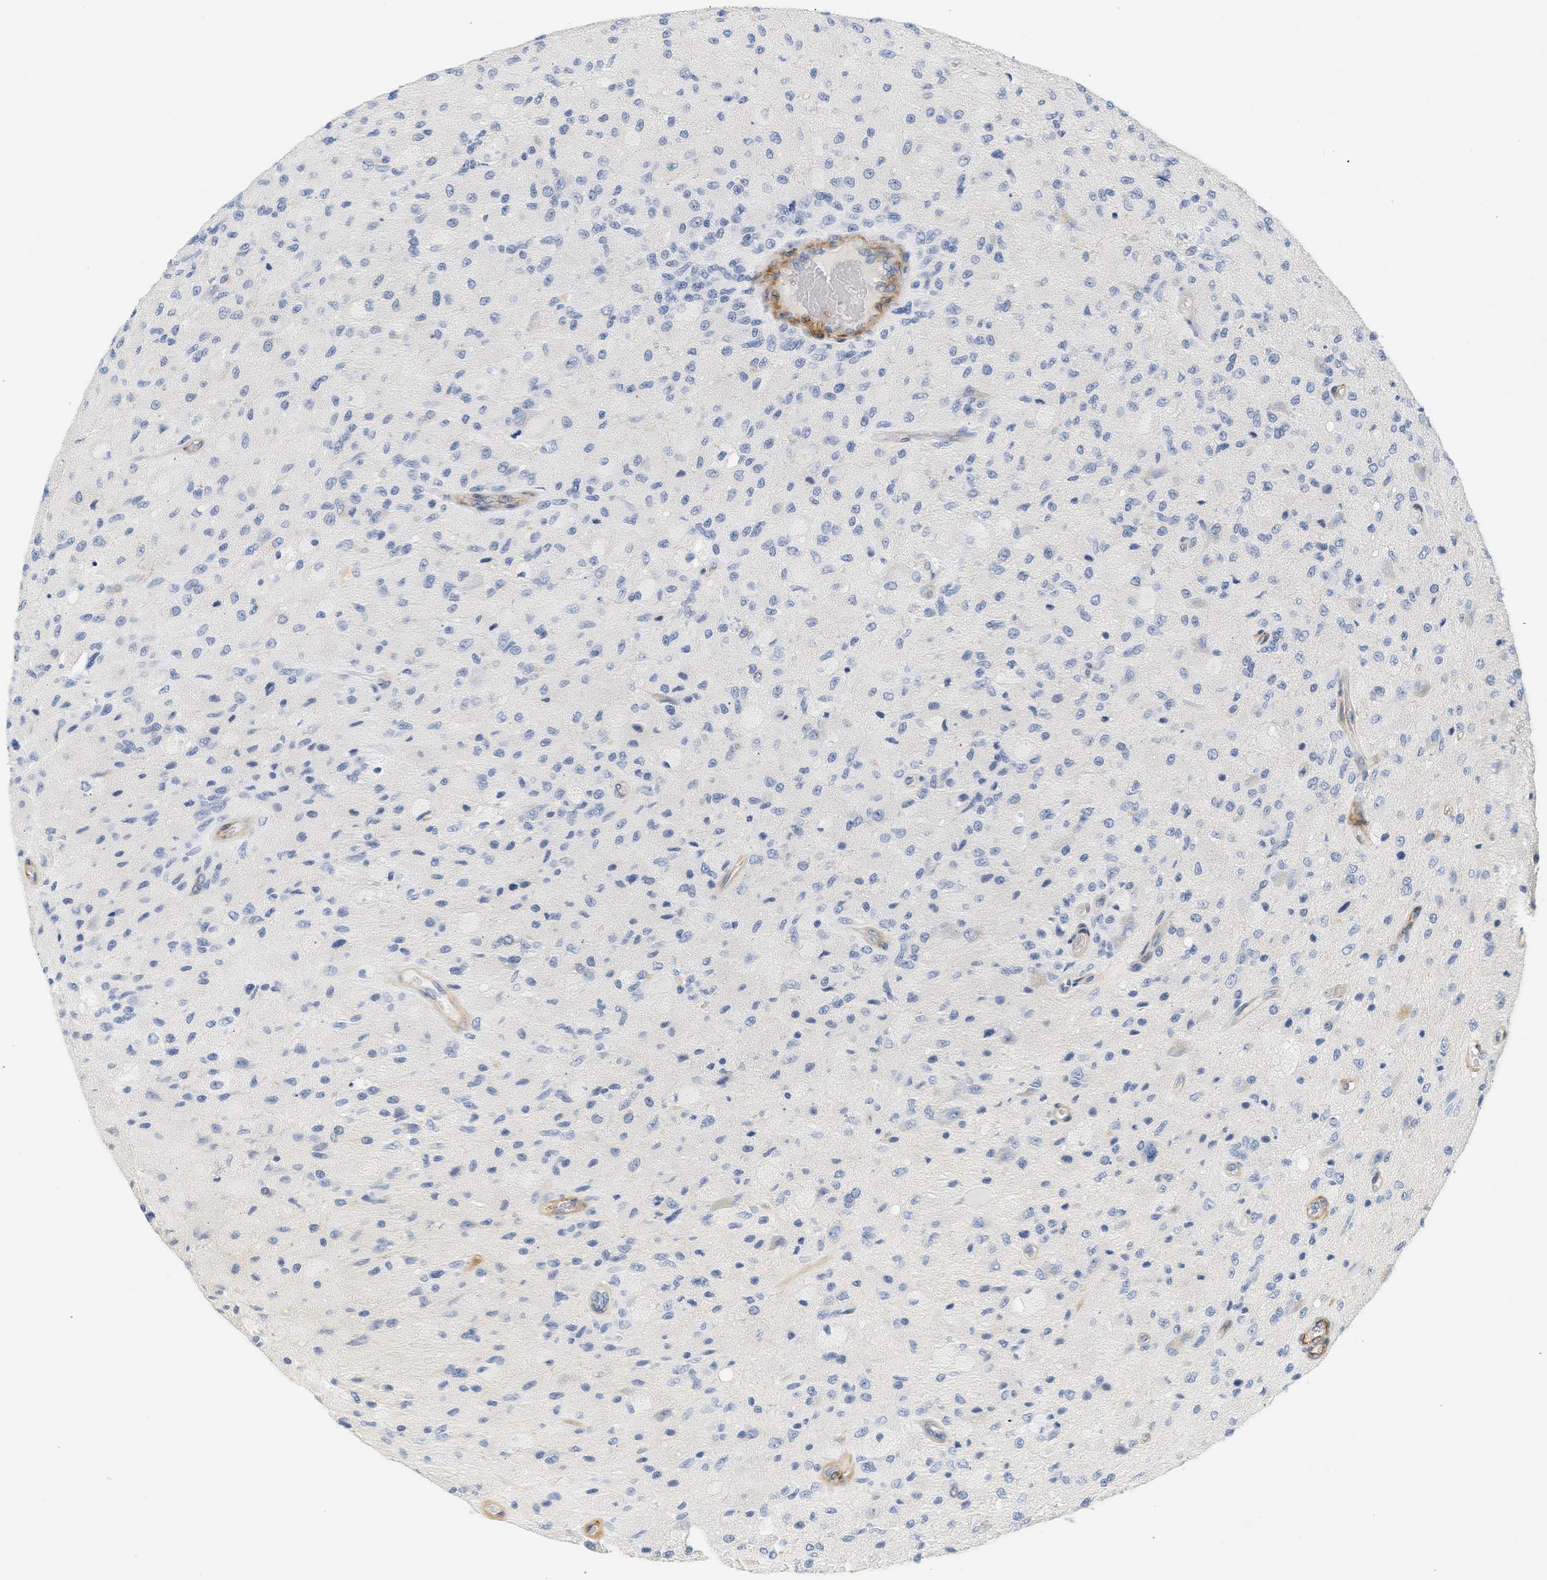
{"staining": {"intensity": "negative", "quantity": "none", "location": "none"}, "tissue": "glioma", "cell_type": "Tumor cells", "image_type": "cancer", "snomed": [{"axis": "morphology", "description": "Normal tissue, NOS"}, {"axis": "morphology", "description": "Glioma, malignant, High grade"}, {"axis": "topography", "description": "Cerebral cortex"}], "caption": "A photomicrograph of human malignant glioma (high-grade) is negative for staining in tumor cells.", "gene": "SLC30A7", "patient": {"sex": "male", "age": 77}}